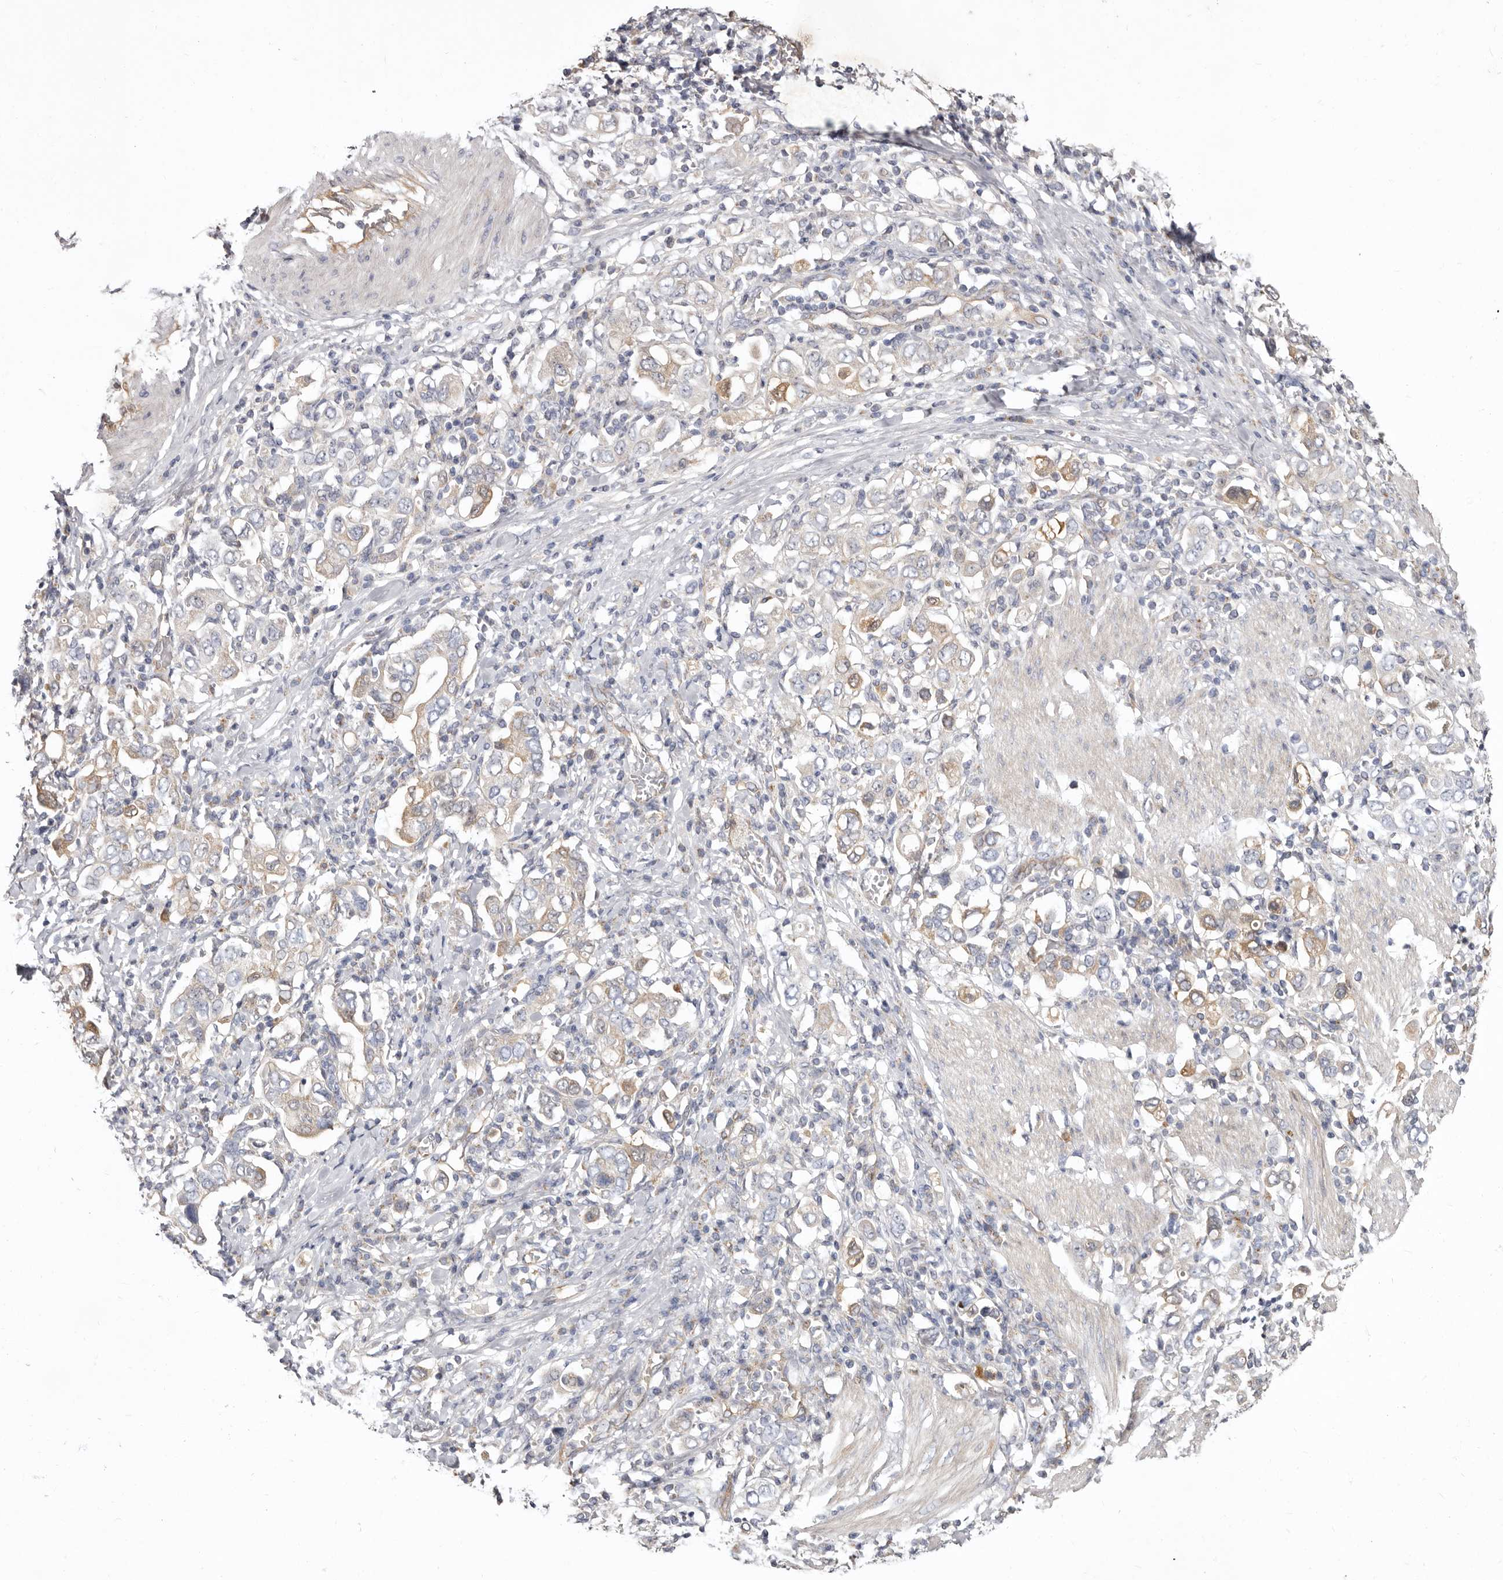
{"staining": {"intensity": "weak", "quantity": "25%-75%", "location": "cytoplasmic/membranous"}, "tissue": "stomach cancer", "cell_type": "Tumor cells", "image_type": "cancer", "snomed": [{"axis": "morphology", "description": "Adenocarcinoma, NOS"}, {"axis": "topography", "description": "Stomach, upper"}], "caption": "A micrograph of human stomach cancer (adenocarcinoma) stained for a protein reveals weak cytoplasmic/membranous brown staining in tumor cells.", "gene": "FMO2", "patient": {"sex": "male", "age": 62}}